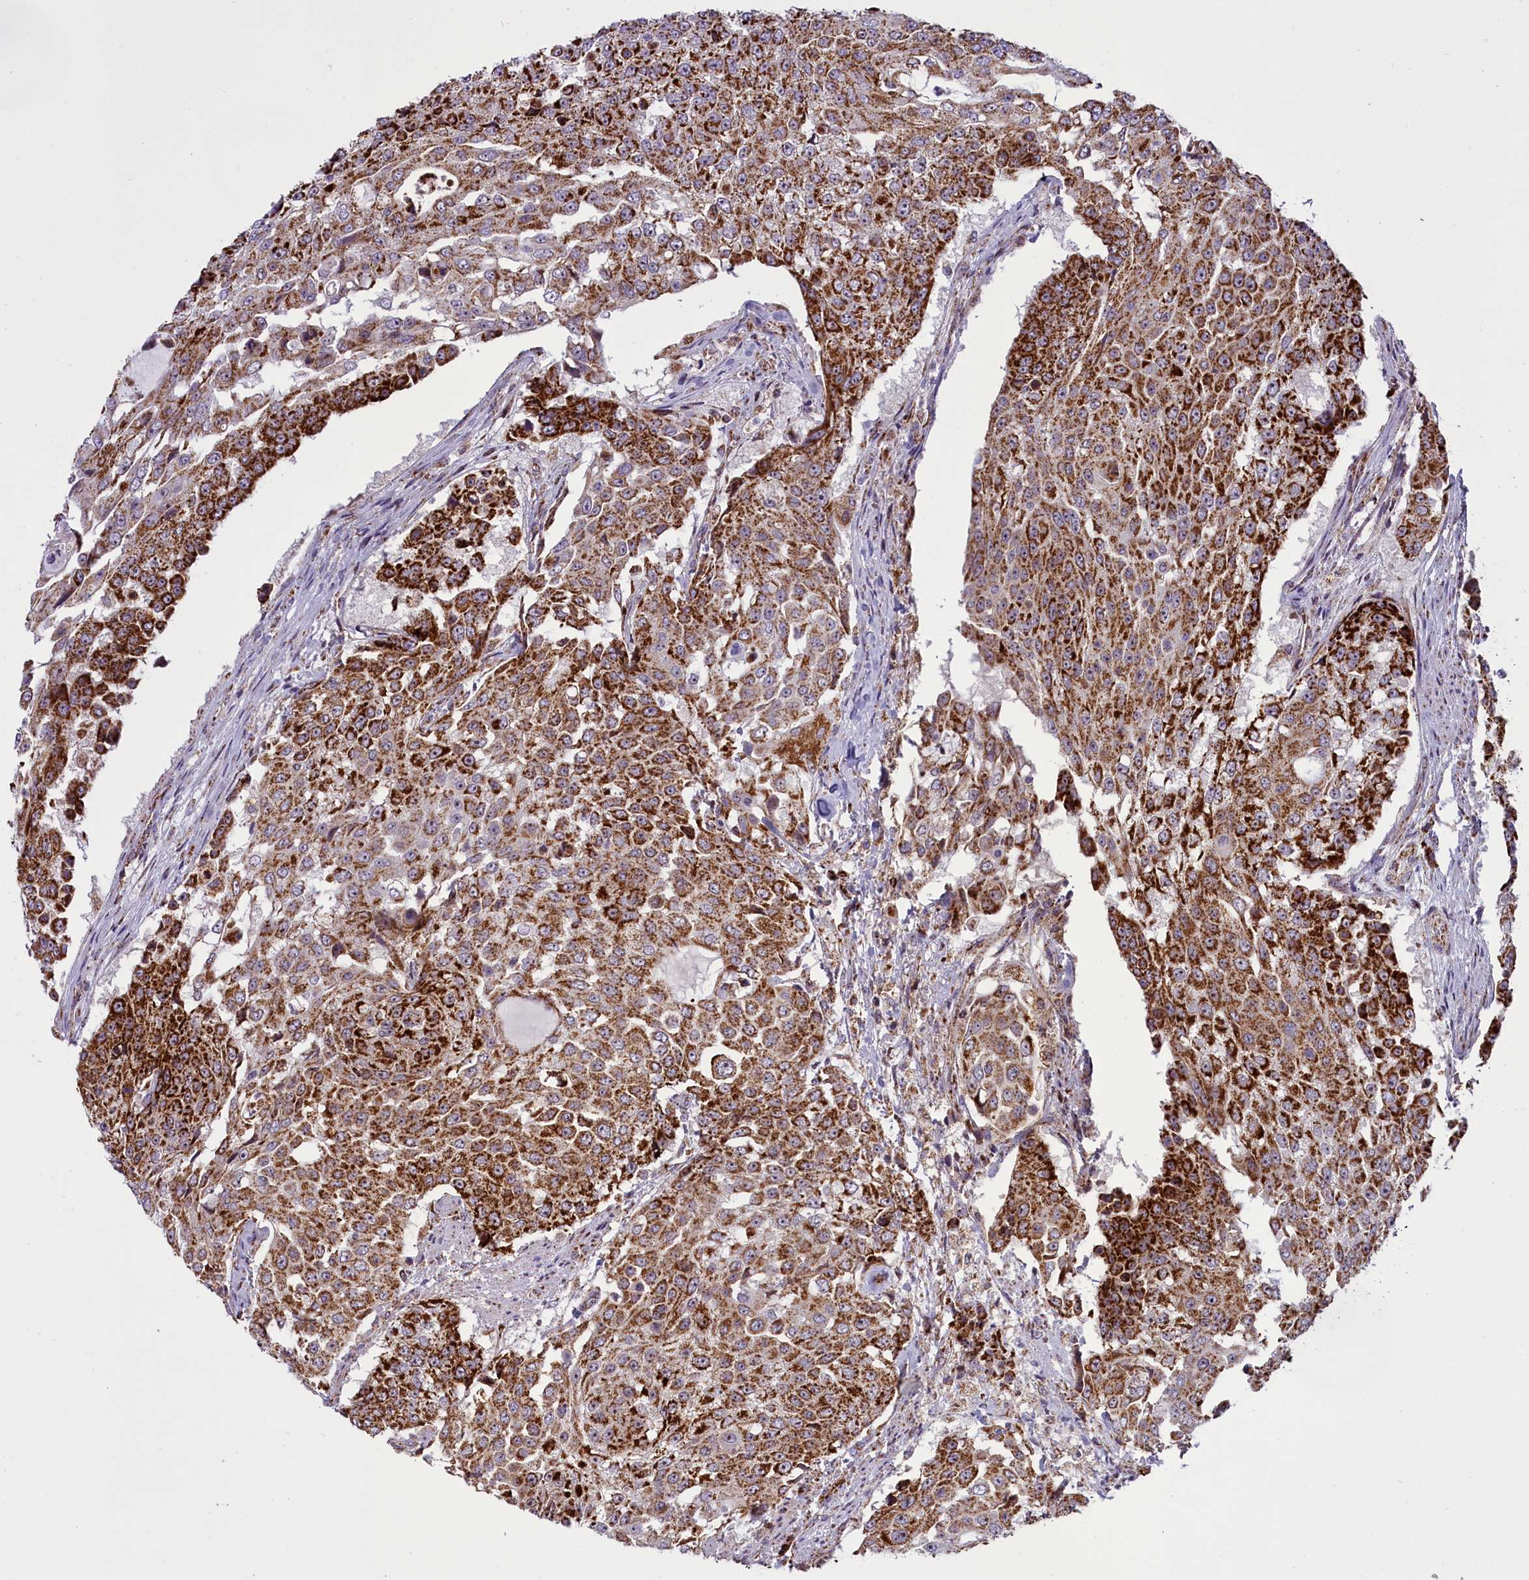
{"staining": {"intensity": "strong", "quantity": ">75%", "location": "cytoplasmic/membranous"}, "tissue": "urothelial cancer", "cell_type": "Tumor cells", "image_type": "cancer", "snomed": [{"axis": "morphology", "description": "Urothelial carcinoma, High grade"}, {"axis": "topography", "description": "Urinary bladder"}], "caption": "This micrograph demonstrates IHC staining of human urothelial carcinoma (high-grade), with high strong cytoplasmic/membranous expression in approximately >75% of tumor cells.", "gene": "NDUFS5", "patient": {"sex": "female", "age": 63}}